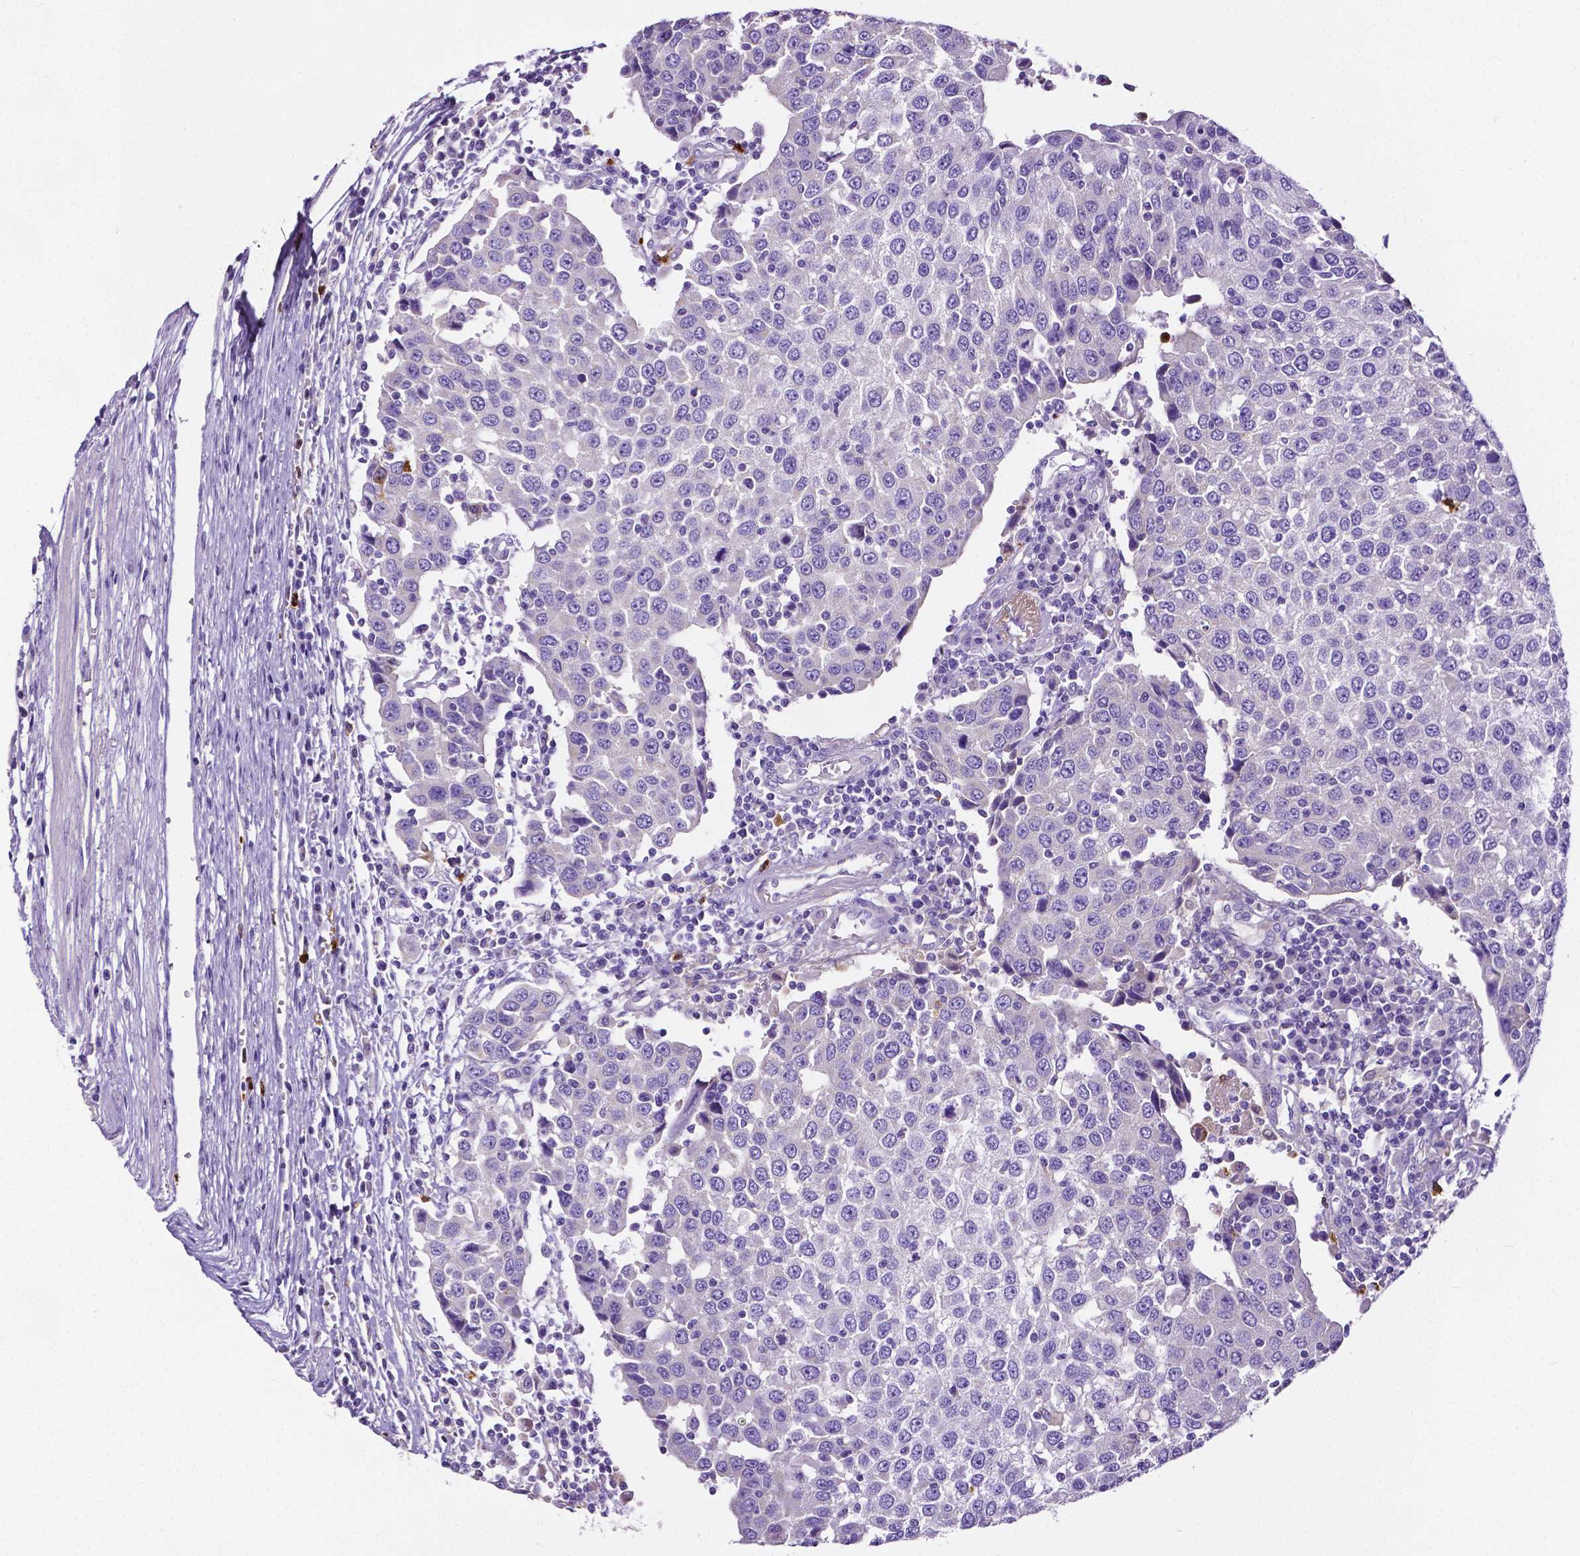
{"staining": {"intensity": "negative", "quantity": "none", "location": "none"}, "tissue": "urothelial cancer", "cell_type": "Tumor cells", "image_type": "cancer", "snomed": [{"axis": "morphology", "description": "Urothelial carcinoma, High grade"}, {"axis": "topography", "description": "Urinary bladder"}], "caption": "The immunohistochemistry histopathology image has no significant positivity in tumor cells of urothelial cancer tissue.", "gene": "MMP9", "patient": {"sex": "female", "age": 85}}